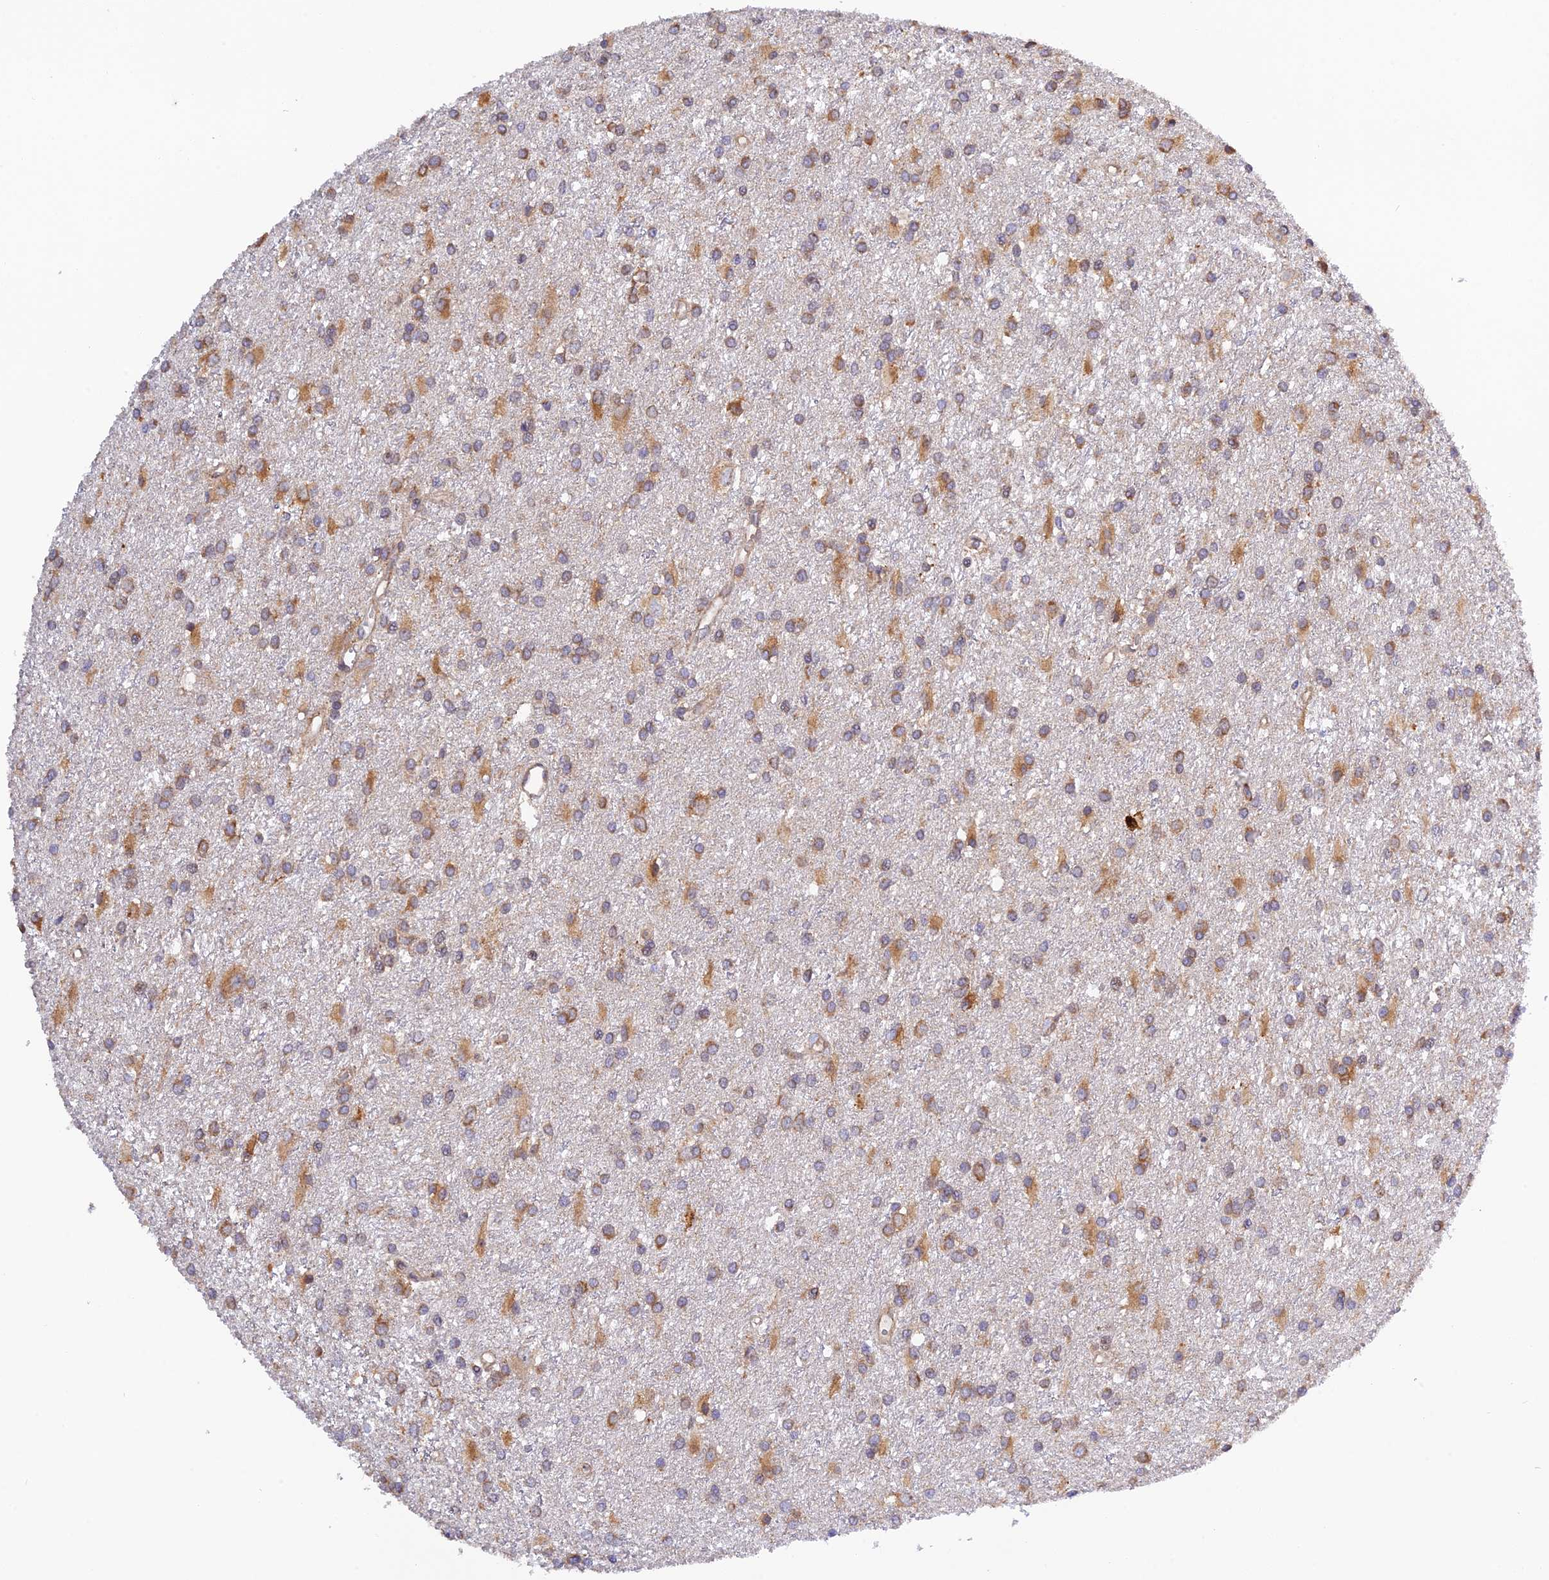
{"staining": {"intensity": "moderate", "quantity": ">75%", "location": "cytoplasmic/membranous"}, "tissue": "glioma", "cell_type": "Tumor cells", "image_type": "cancer", "snomed": [{"axis": "morphology", "description": "Glioma, malignant, High grade"}, {"axis": "topography", "description": "Brain"}], "caption": "This is an image of IHC staining of glioma, which shows moderate expression in the cytoplasmic/membranous of tumor cells.", "gene": "RPL5", "patient": {"sex": "female", "age": 50}}